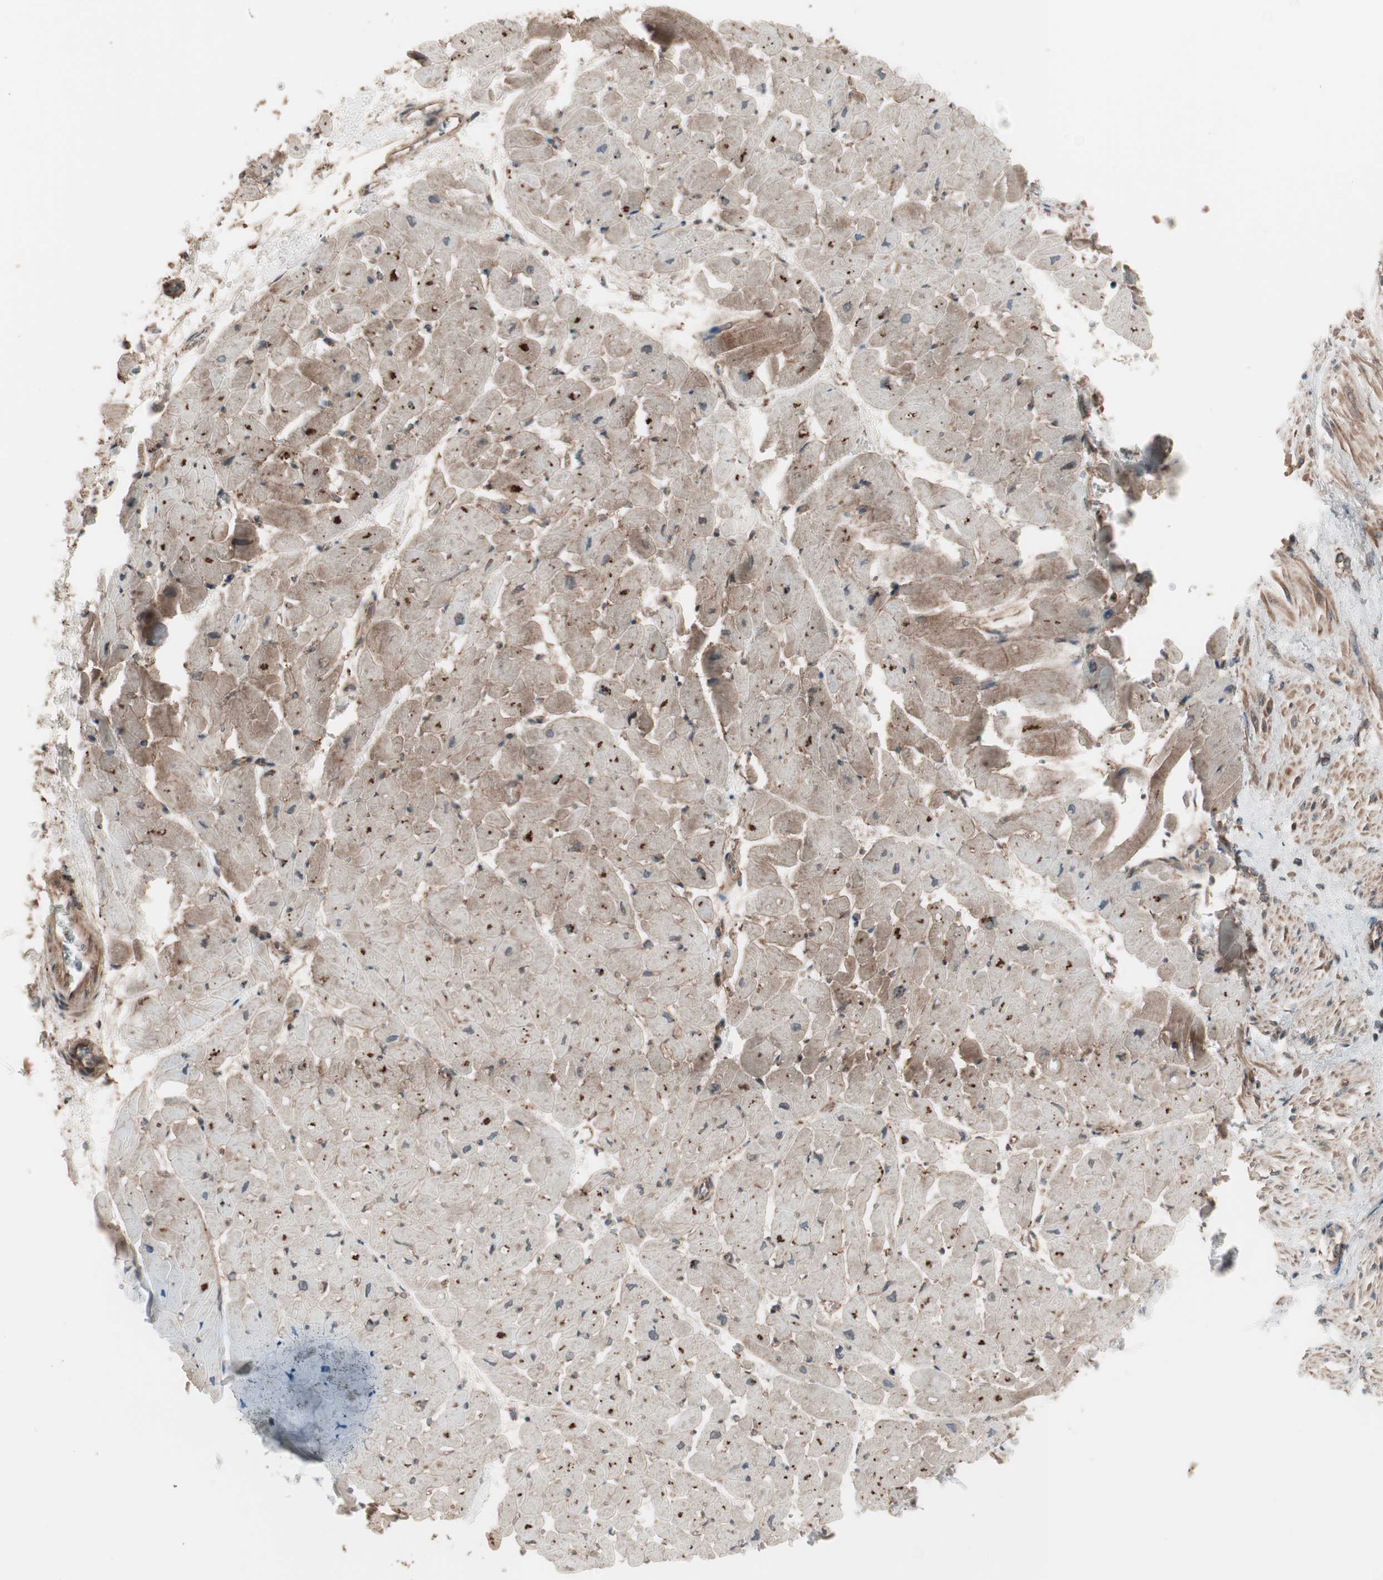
{"staining": {"intensity": "moderate", "quantity": ">75%", "location": "cytoplasmic/membranous"}, "tissue": "heart muscle", "cell_type": "Cardiomyocytes", "image_type": "normal", "snomed": [{"axis": "morphology", "description": "Normal tissue, NOS"}, {"axis": "topography", "description": "Heart"}], "caption": "Immunohistochemical staining of unremarkable human heart muscle reveals medium levels of moderate cytoplasmic/membranous staining in about >75% of cardiomyocytes.", "gene": "TFPI", "patient": {"sex": "male", "age": 45}}